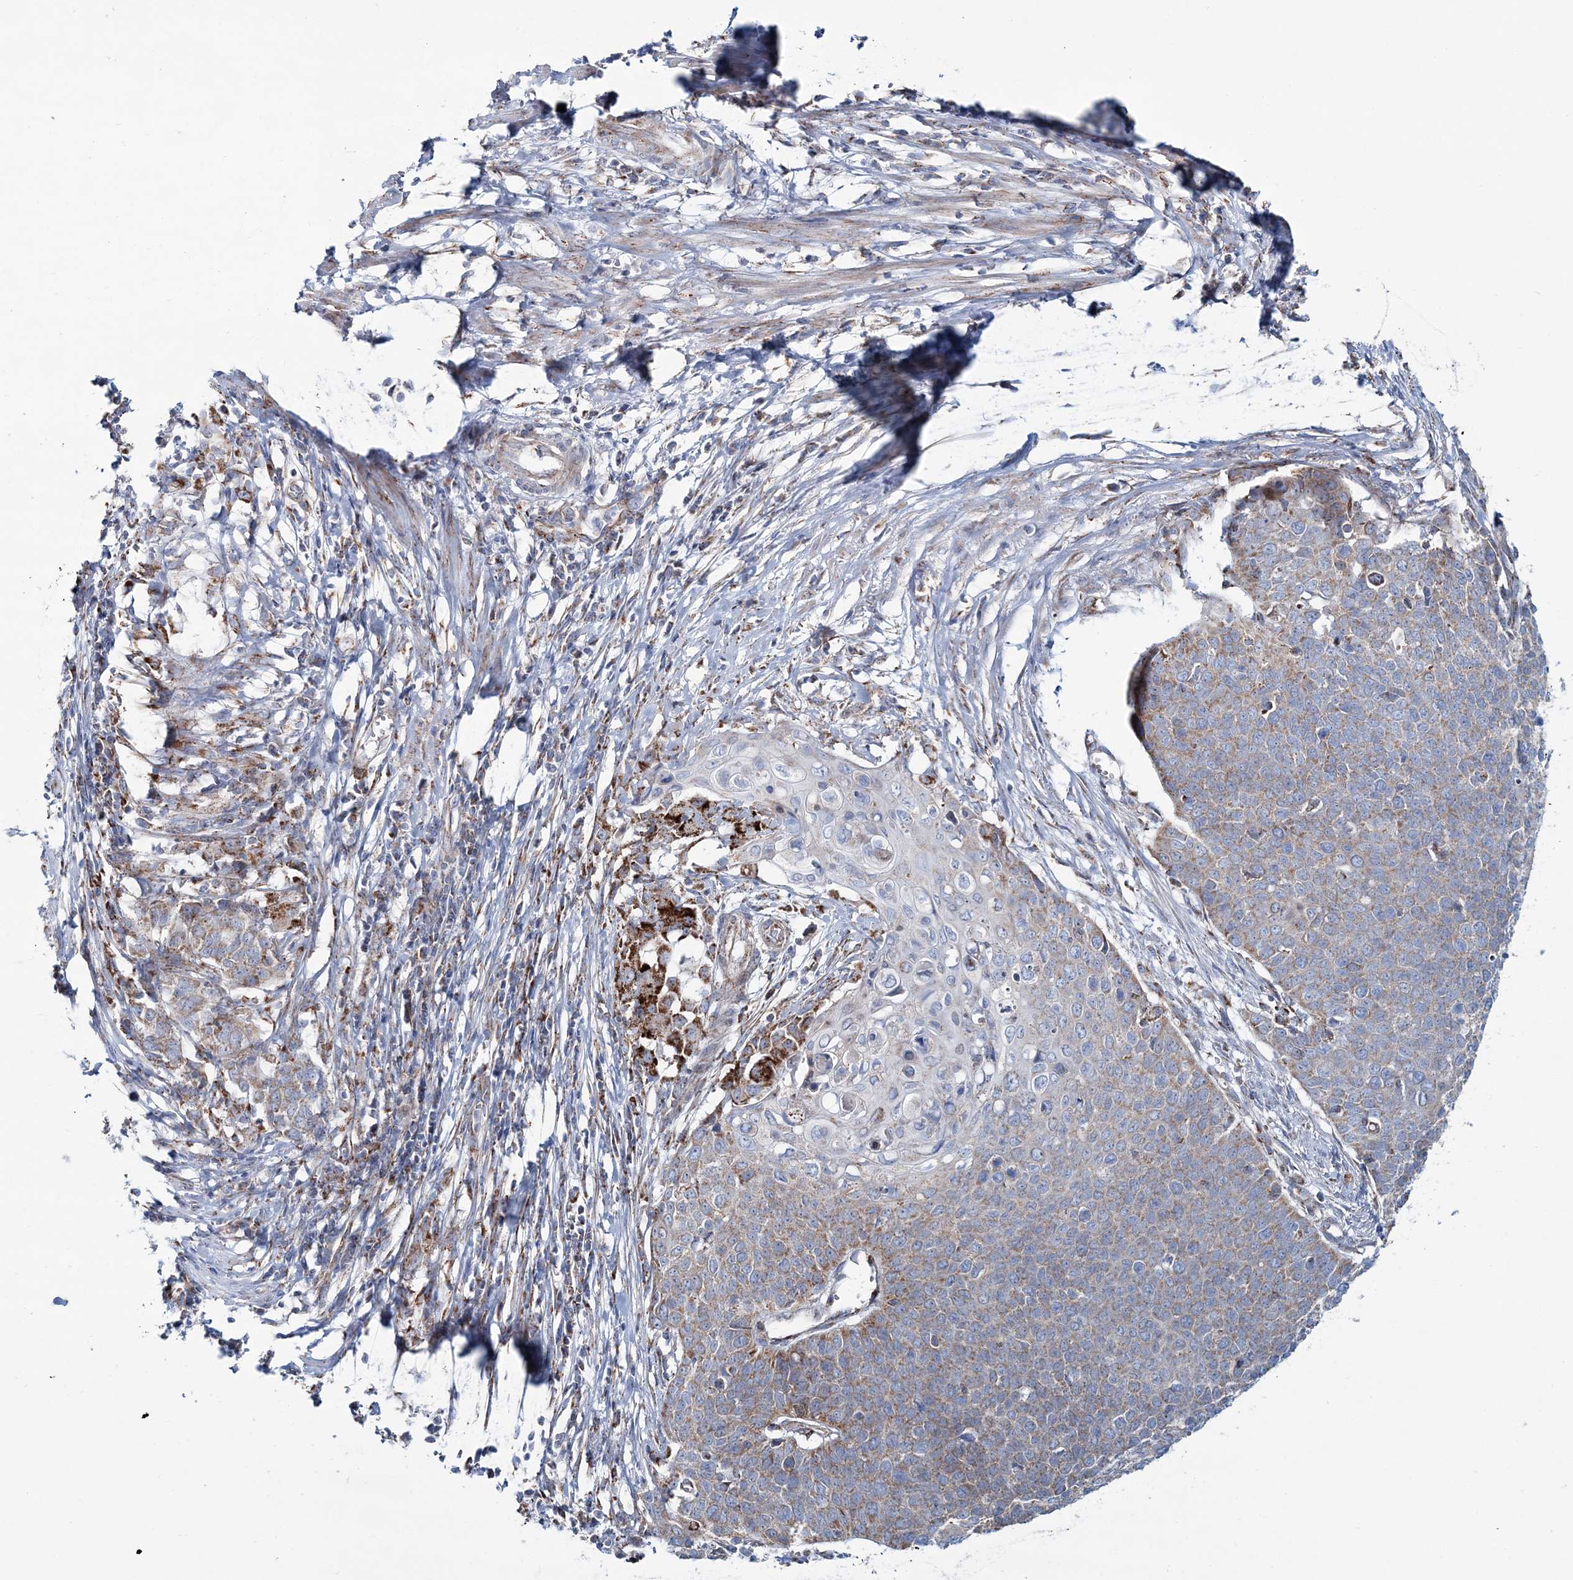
{"staining": {"intensity": "moderate", "quantity": "25%-75%", "location": "cytoplasmic/membranous"}, "tissue": "cervical cancer", "cell_type": "Tumor cells", "image_type": "cancer", "snomed": [{"axis": "morphology", "description": "Squamous cell carcinoma, NOS"}, {"axis": "topography", "description": "Cervix"}], "caption": "Brown immunohistochemical staining in human cervical cancer shows moderate cytoplasmic/membranous expression in approximately 25%-75% of tumor cells.", "gene": "ARHGAP6", "patient": {"sex": "female", "age": 39}}